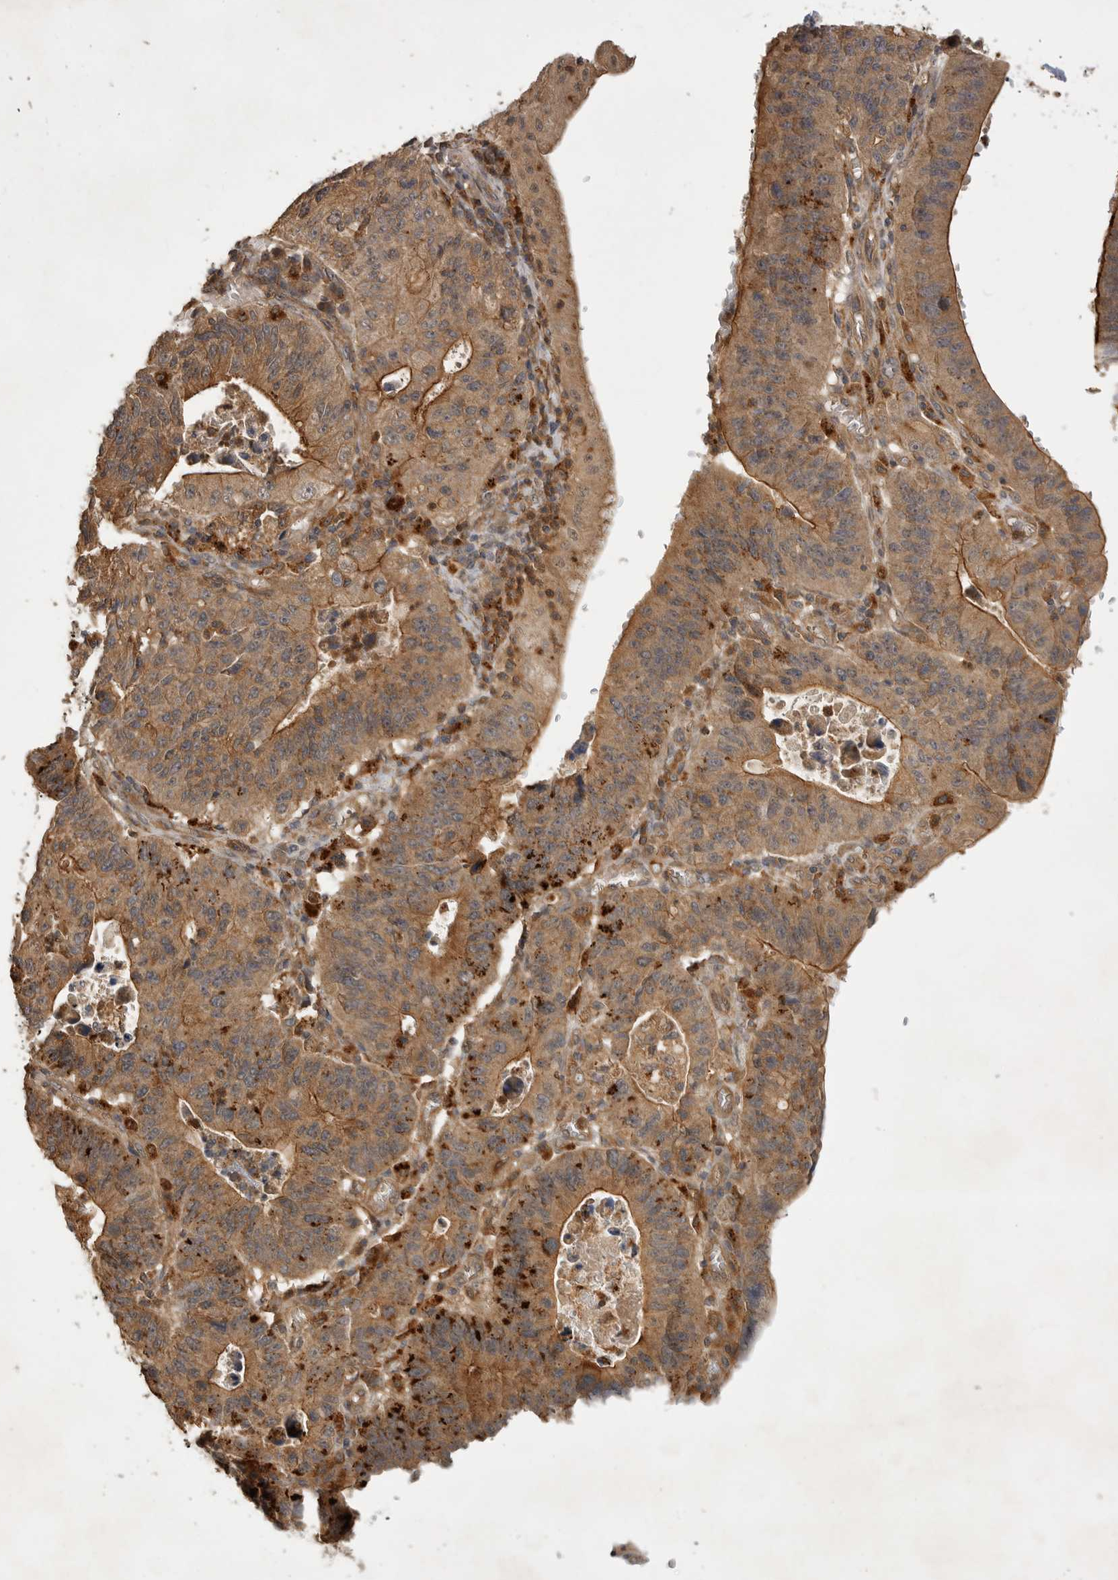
{"staining": {"intensity": "moderate", "quantity": ">75%", "location": "cytoplasmic/membranous"}, "tissue": "stomach cancer", "cell_type": "Tumor cells", "image_type": "cancer", "snomed": [{"axis": "morphology", "description": "Adenocarcinoma, NOS"}, {"axis": "topography", "description": "Stomach"}], "caption": "High-magnification brightfield microscopy of stomach adenocarcinoma stained with DAB (brown) and counterstained with hematoxylin (blue). tumor cells exhibit moderate cytoplasmic/membranous positivity is identified in about>75% of cells.", "gene": "ZNF232", "patient": {"sex": "male", "age": 59}}